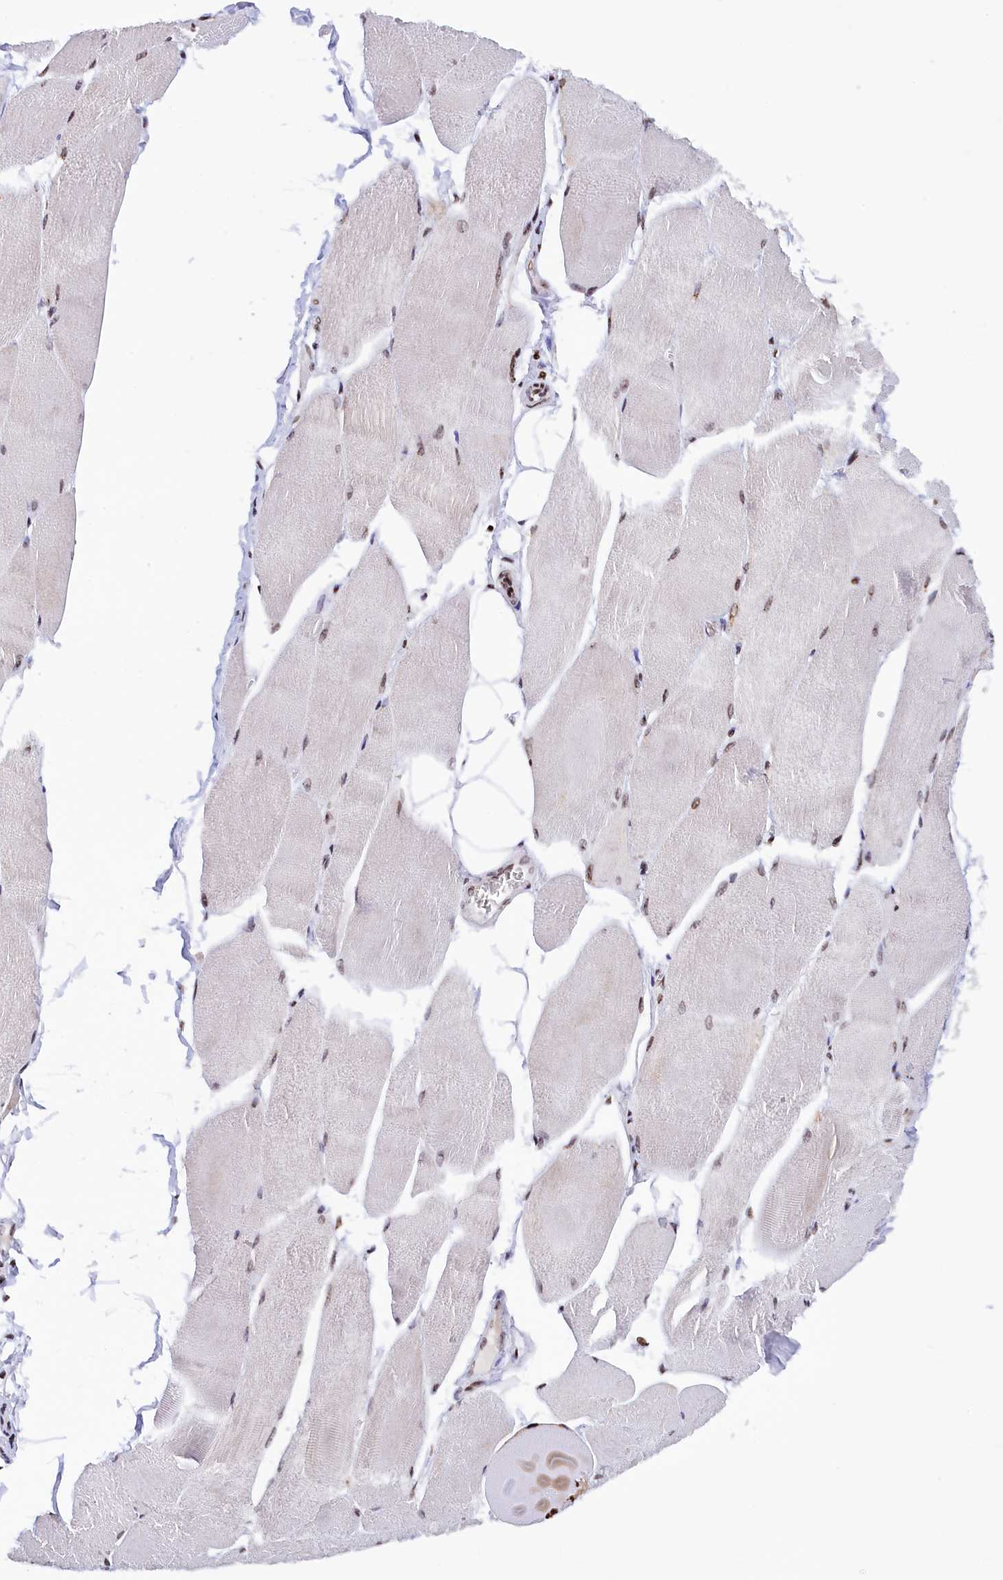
{"staining": {"intensity": "moderate", "quantity": ">75%", "location": "cytoplasmic/membranous,nuclear"}, "tissue": "skeletal muscle", "cell_type": "Myocytes", "image_type": "normal", "snomed": [{"axis": "morphology", "description": "Normal tissue, NOS"}, {"axis": "morphology", "description": "Basal cell carcinoma"}, {"axis": "topography", "description": "Skeletal muscle"}], "caption": "Brown immunohistochemical staining in benign skeletal muscle reveals moderate cytoplasmic/membranous,nuclear positivity in about >75% of myocytes.", "gene": "TIMM29", "patient": {"sex": "female", "age": 64}}